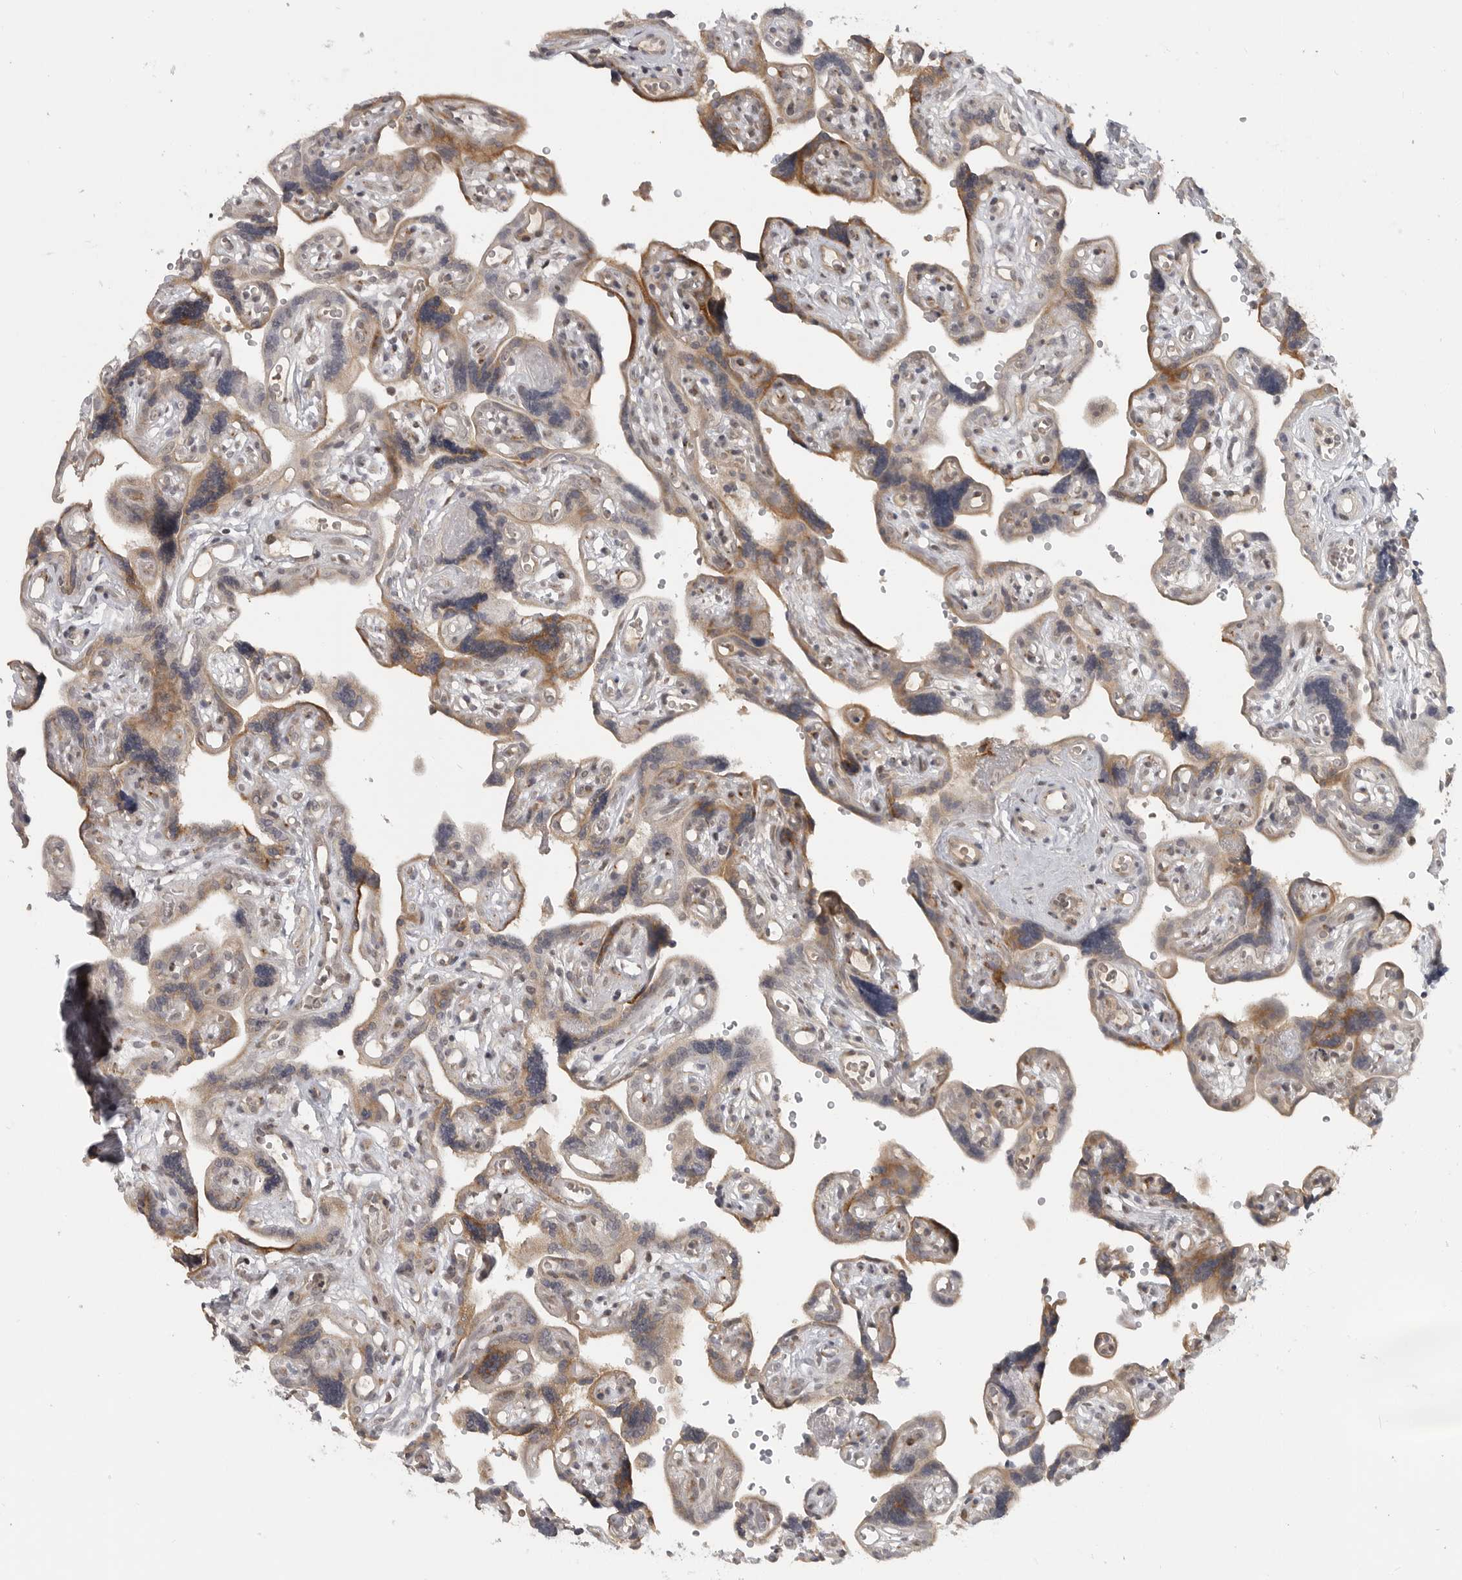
{"staining": {"intensity": "strong", "quantity": ">75%", "location": "cytoplasmic/membranous"}, "tissue": "placenta", "cell_type": "Decidual cells", "image_type": "normal", "snomed": [{"axis": "morphology", "description": "Normal tissue, NOS"}, {"axis": "topography", "description": "Placenta"}], "caption": "This histopathology image displays IHC staining of benign placenta, with high strong cytoplasmic/membranous staining in about >75% of decidual cells.", "gene": "CEP295NL", "patient": {"sex": "female", "age": 30}}